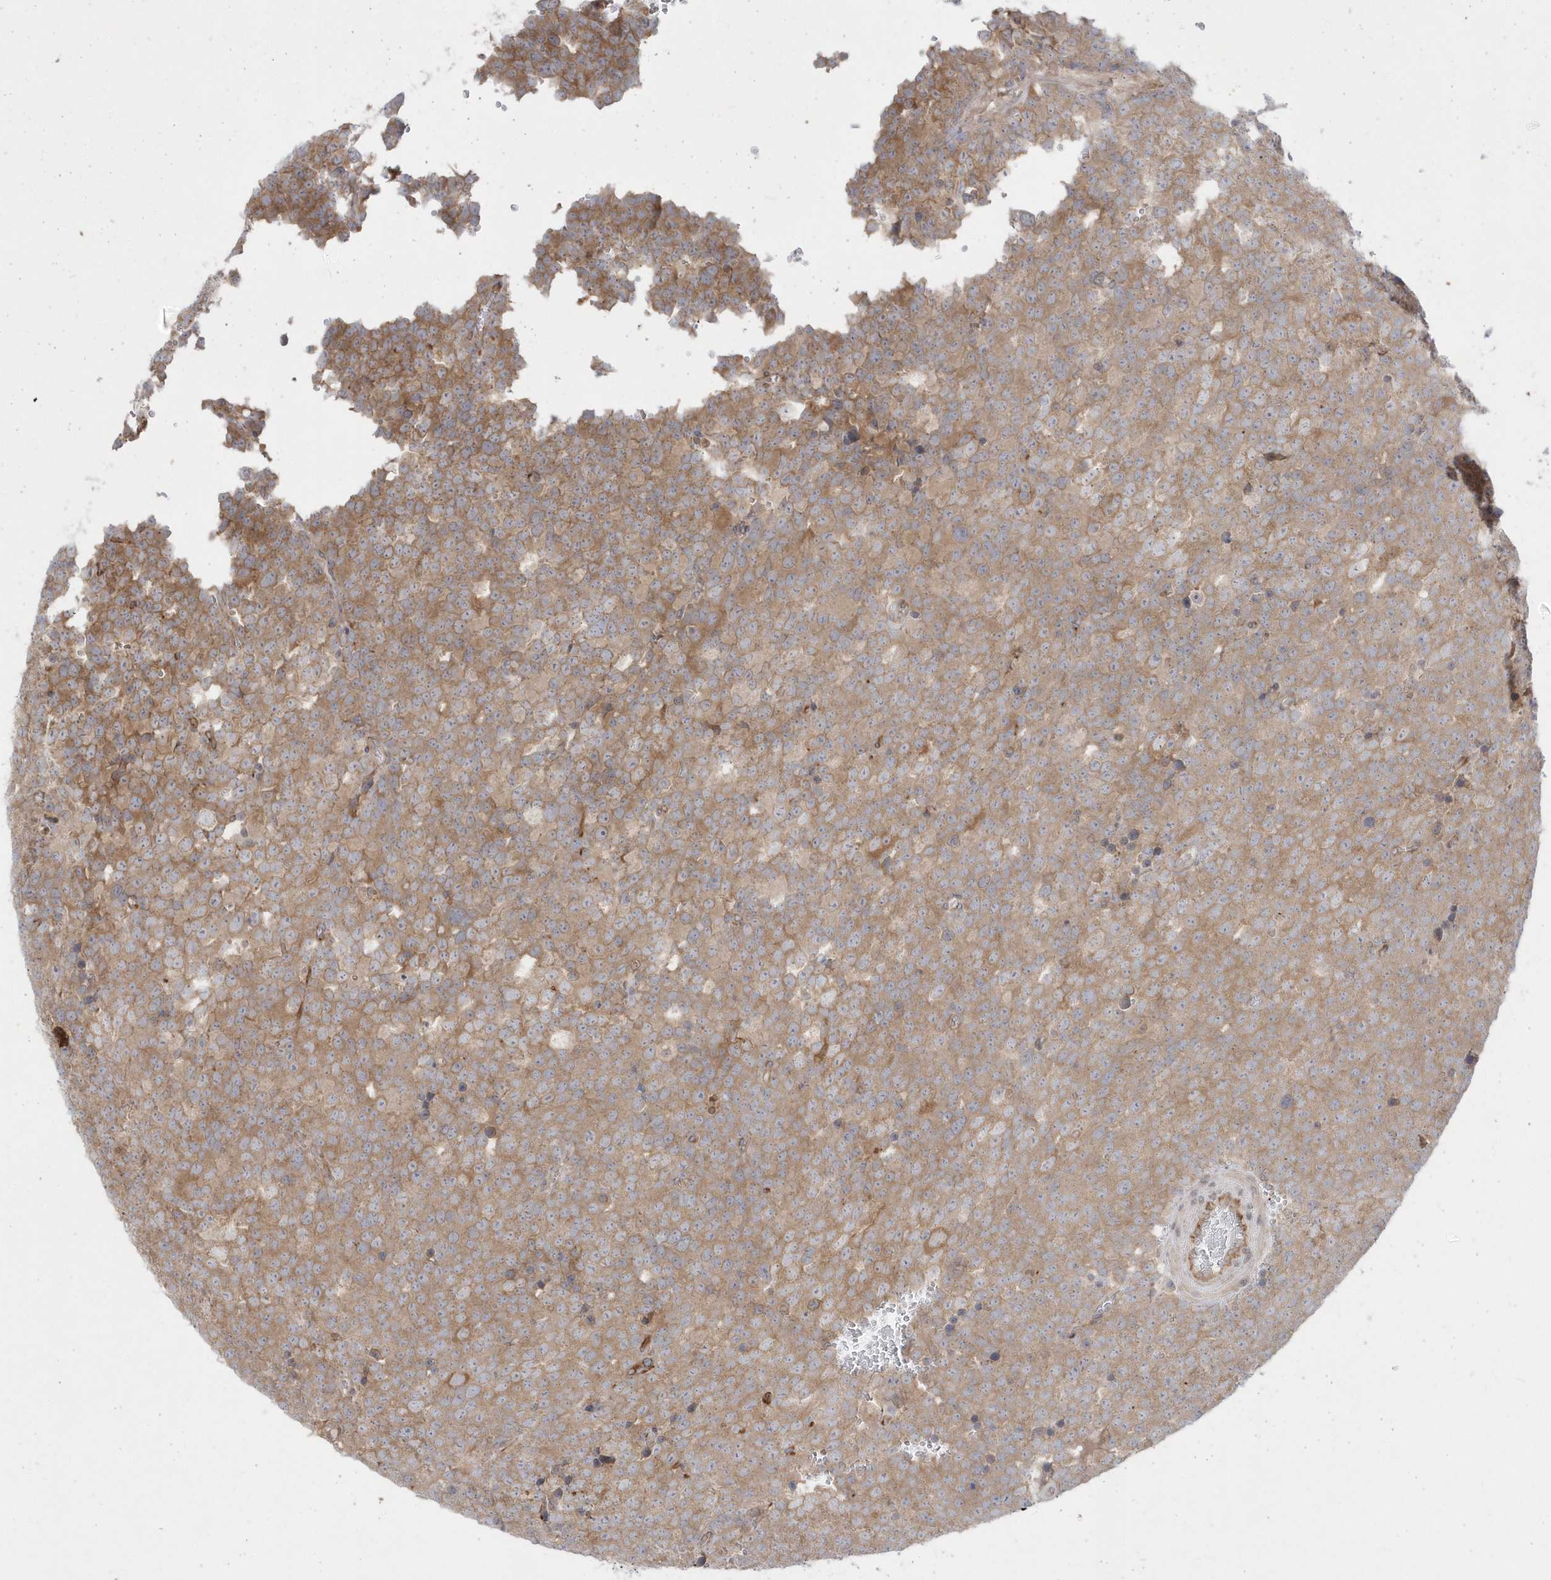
{"staining": {"intensity": "moderate", "quantity": ">75%", "location": "cytoplasmic/membranous"}, "tissue": "testis cancer", "cell_type": "Tumor cells", "image_type": "cancer", "snomed": [{"axis": "morphology", "description": "Seminoma, NOS"}, {"axis": "topography", "description": "Testis"}], "caption": "Tumor cells demonstrate medium levels of moderate cytoplasmic/membranous staining in approximately >75% of cells in testis seminoma.", "gene": "DHX57", "patient": {"sex": "male", "age": 71}}